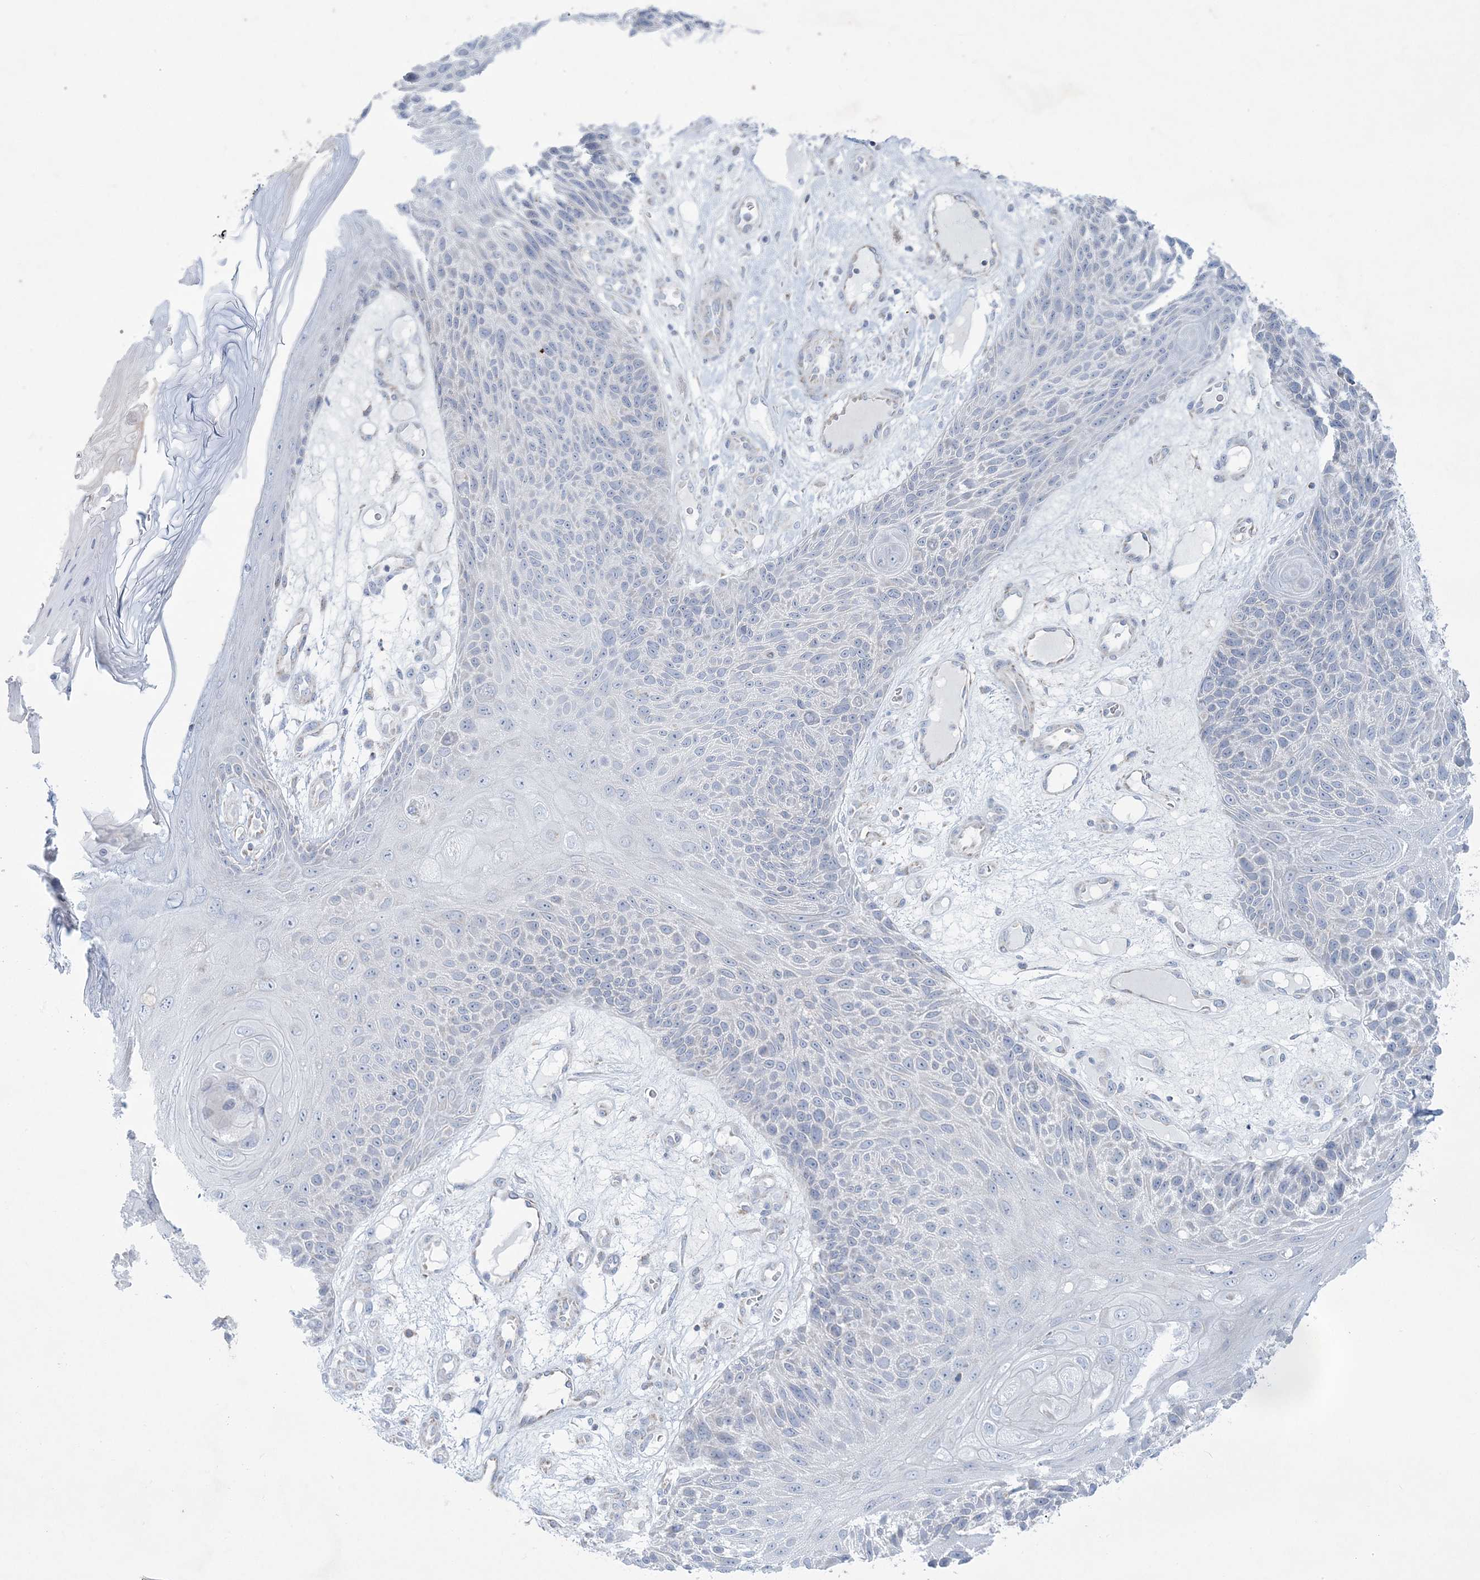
{"staining": {"intensity": "negative", "quantity": "none", "location": "none"}, "tissue": "skin cancer", "cell_type": "Tumor cells", "image_type": "cancer", "snomed": [{"axis": "morphology", "description": "Squamous cell carcinoma, NOS"}, {"axis": "topography", "description": "Skin"}], "caption": "Tumor cells show no significant protein positivity in squamous cell carcinoma (skin).", "gene": "TBC1D7", "patient": {"sex": "female", "age": 88}}